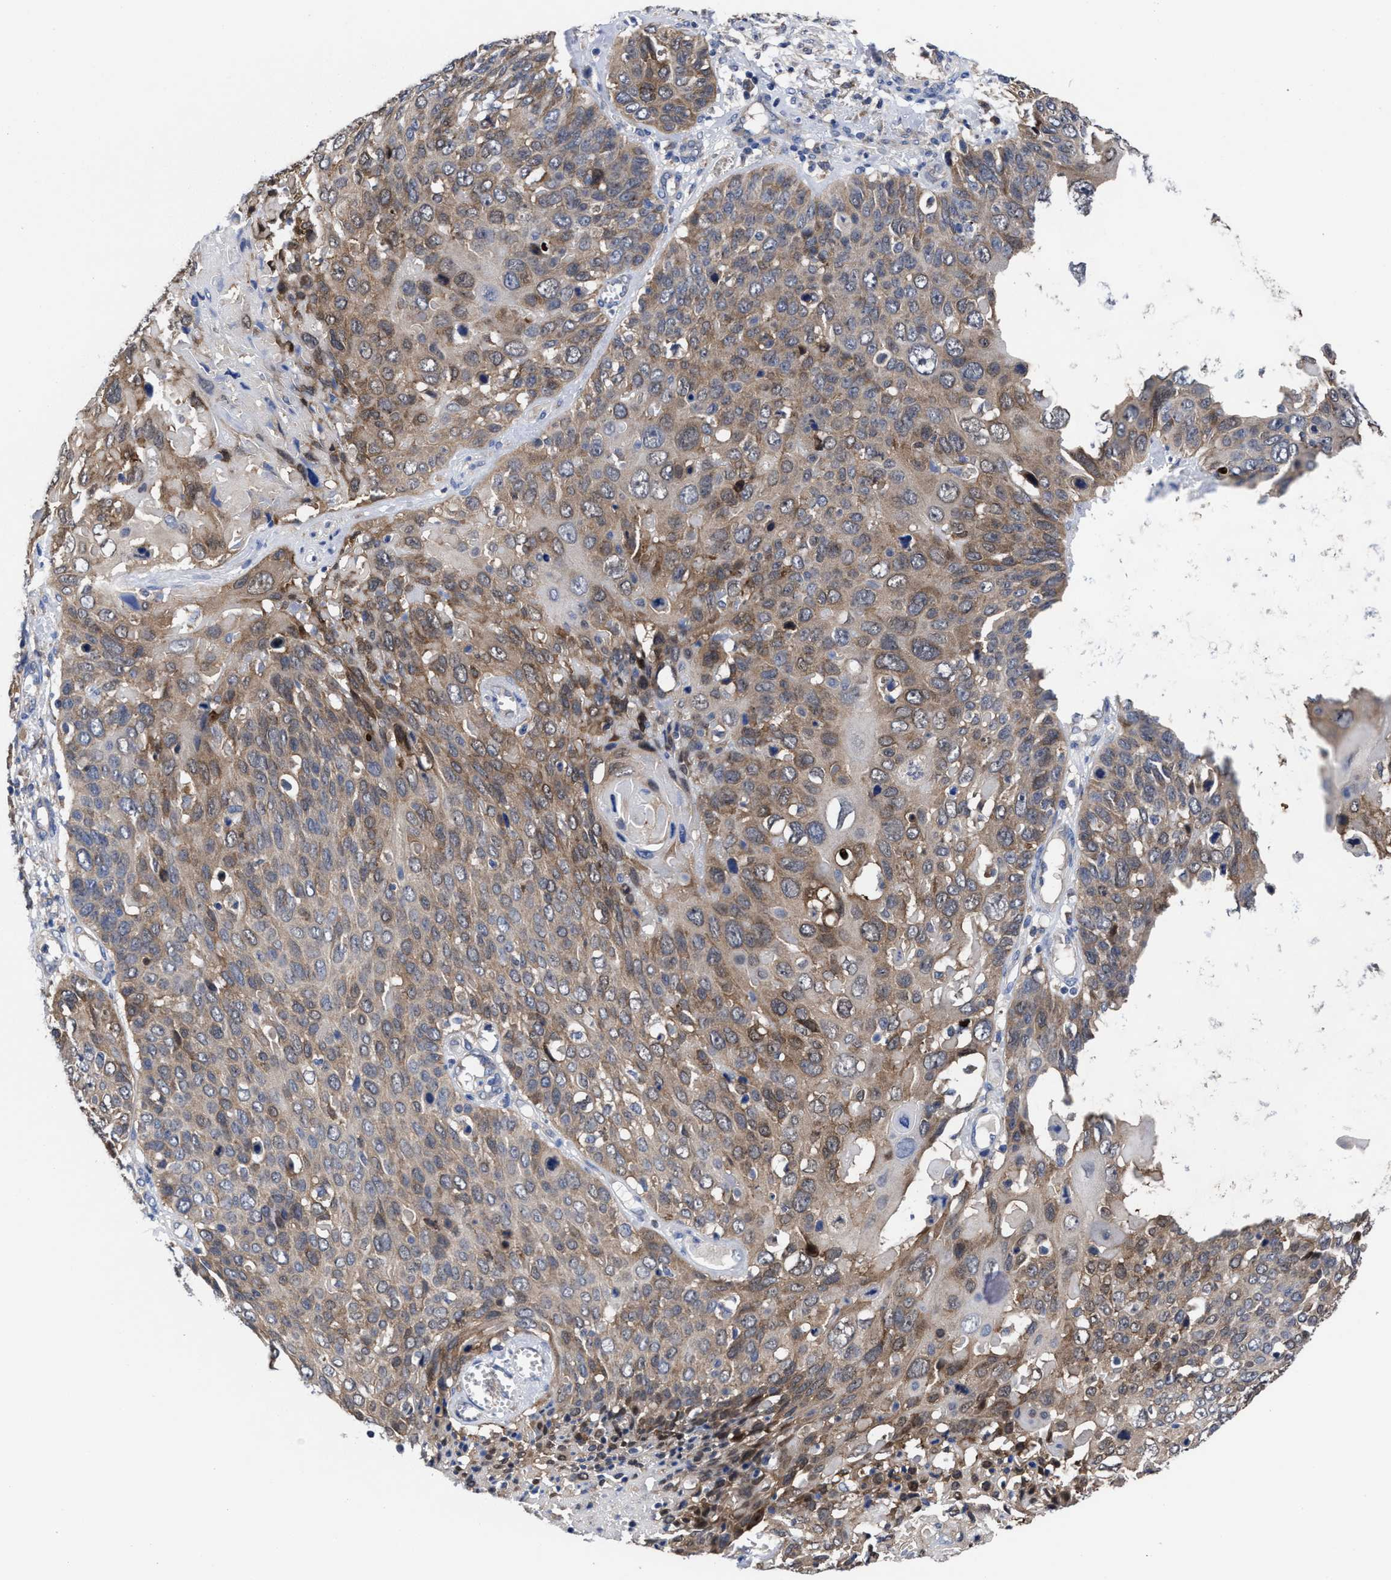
{"staining": {"intensity": "moderate", "quantity": ">75%", "location": "cytoplasmic/membranous"}, "tissue": "cervical cancer", "cell_type": "Tumor cells", "image_type": "cancer", "snomed": [{"axis": "morphology", "description": "Squamous cell carcinoma, NOS"}, {"axis": "topography", "description": "Cervix"}], "caption": "An immunohistochemistry (IHC) image of tumor tissue is shown. Protein staining in brown shows moderate cytoplasmic/membranous positivity in squamous cell carcinoma (cervical) within tumor cells.", "gene": "TXNDC17", "patient": {"sex": "female", "age": 74}}